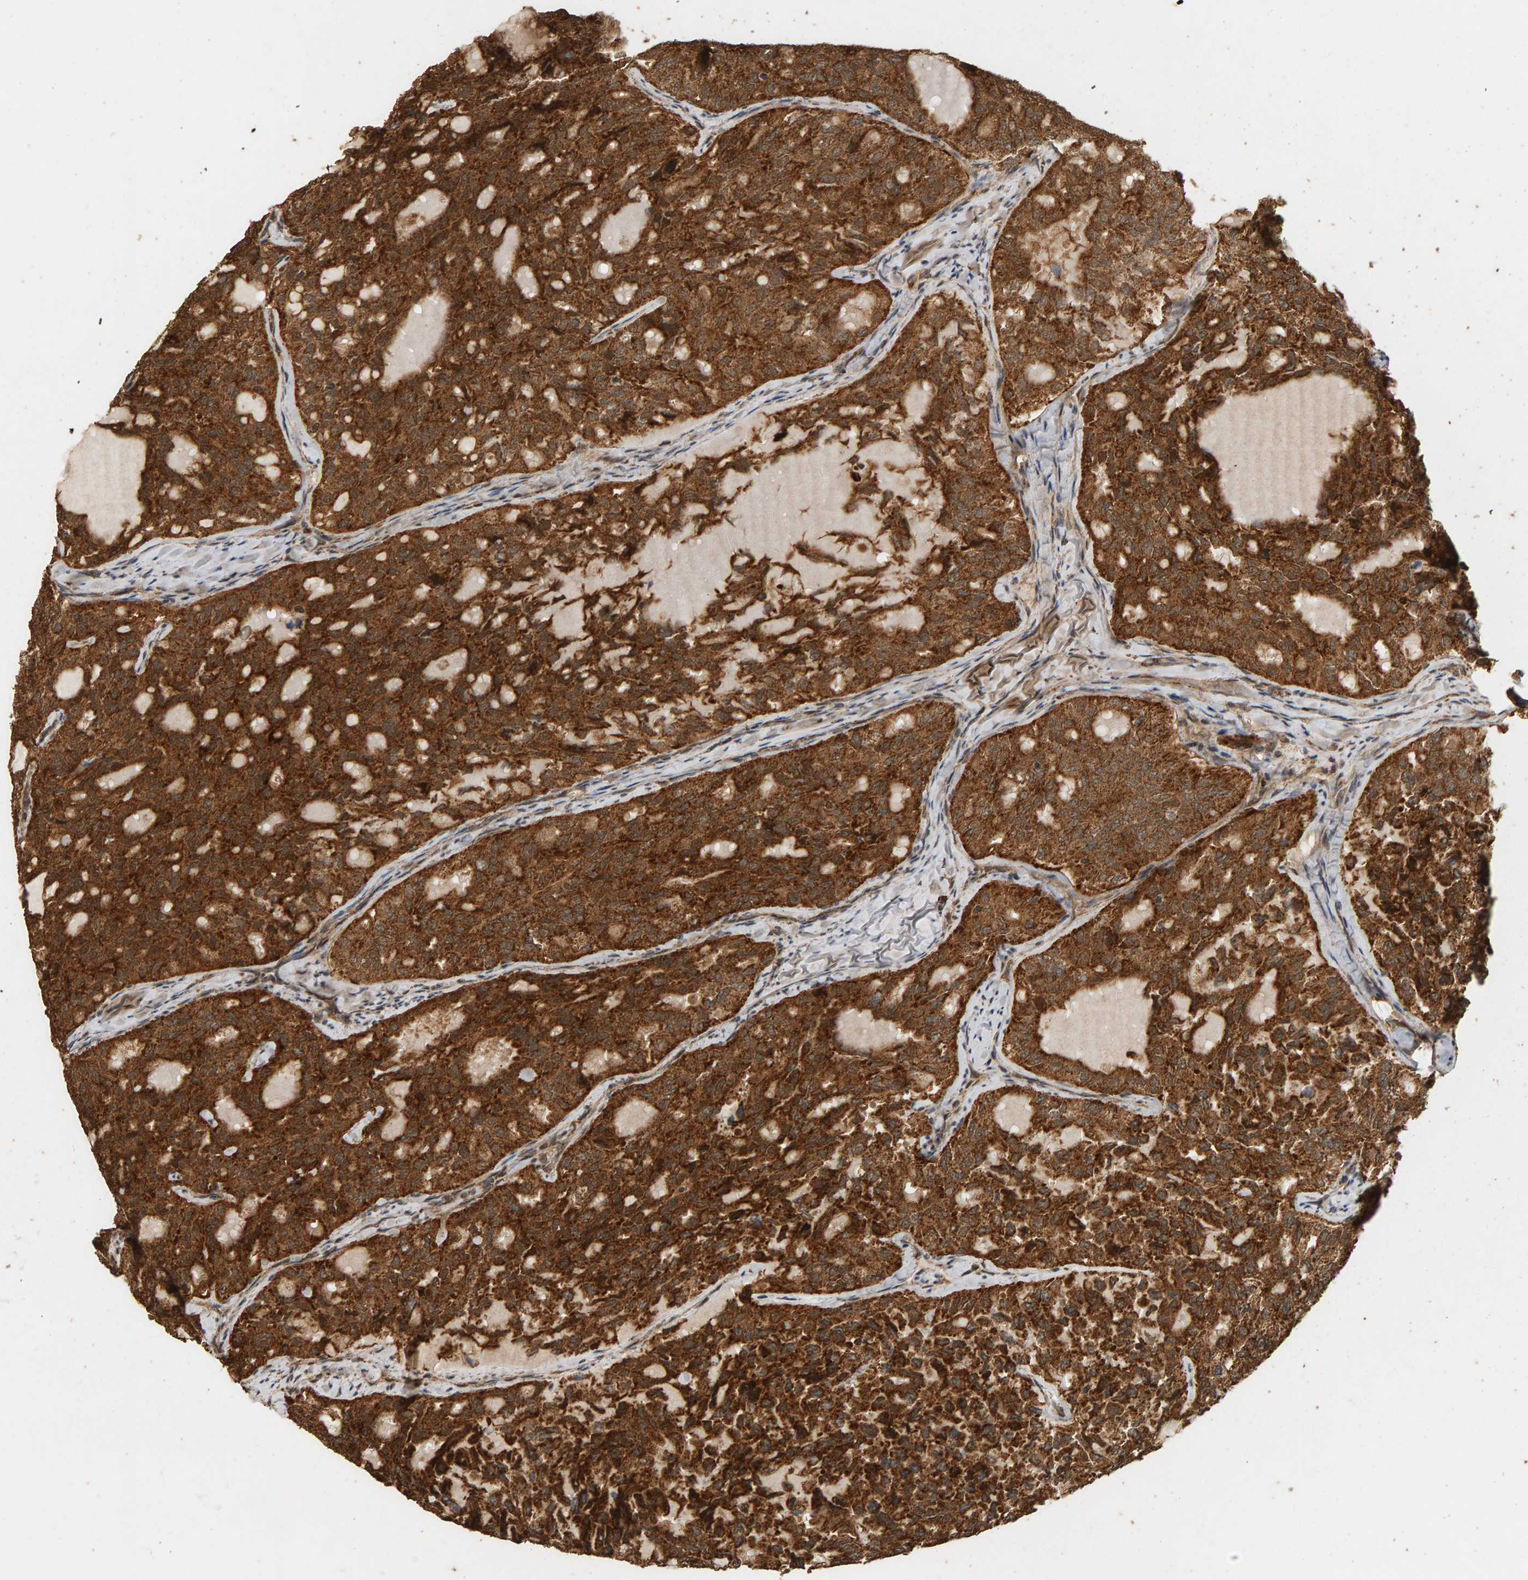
{"staining": {"intensity": "strong", "quantity": ">75%", "location": "cytoplasmic/membranous,nuclear"}, "tissue": "thyroid cancer", "cell_type": "Tumor cells", "image_type": "cancer", "snomed": [{"axis": "morphology", "description": "Follicular adenoma carcinoma, NOS"}, {"axis": "topography", "description": "Thyroid gland"}], "caption": "A high amount of strong cytoplasmic/membranous and nuclear expression is seen in about >75% of tumor cells in thyroid follicular adenoma carcinoma tissue.", "gene": "GSTK1", "patient": {"sex": "male", "age": 75}}